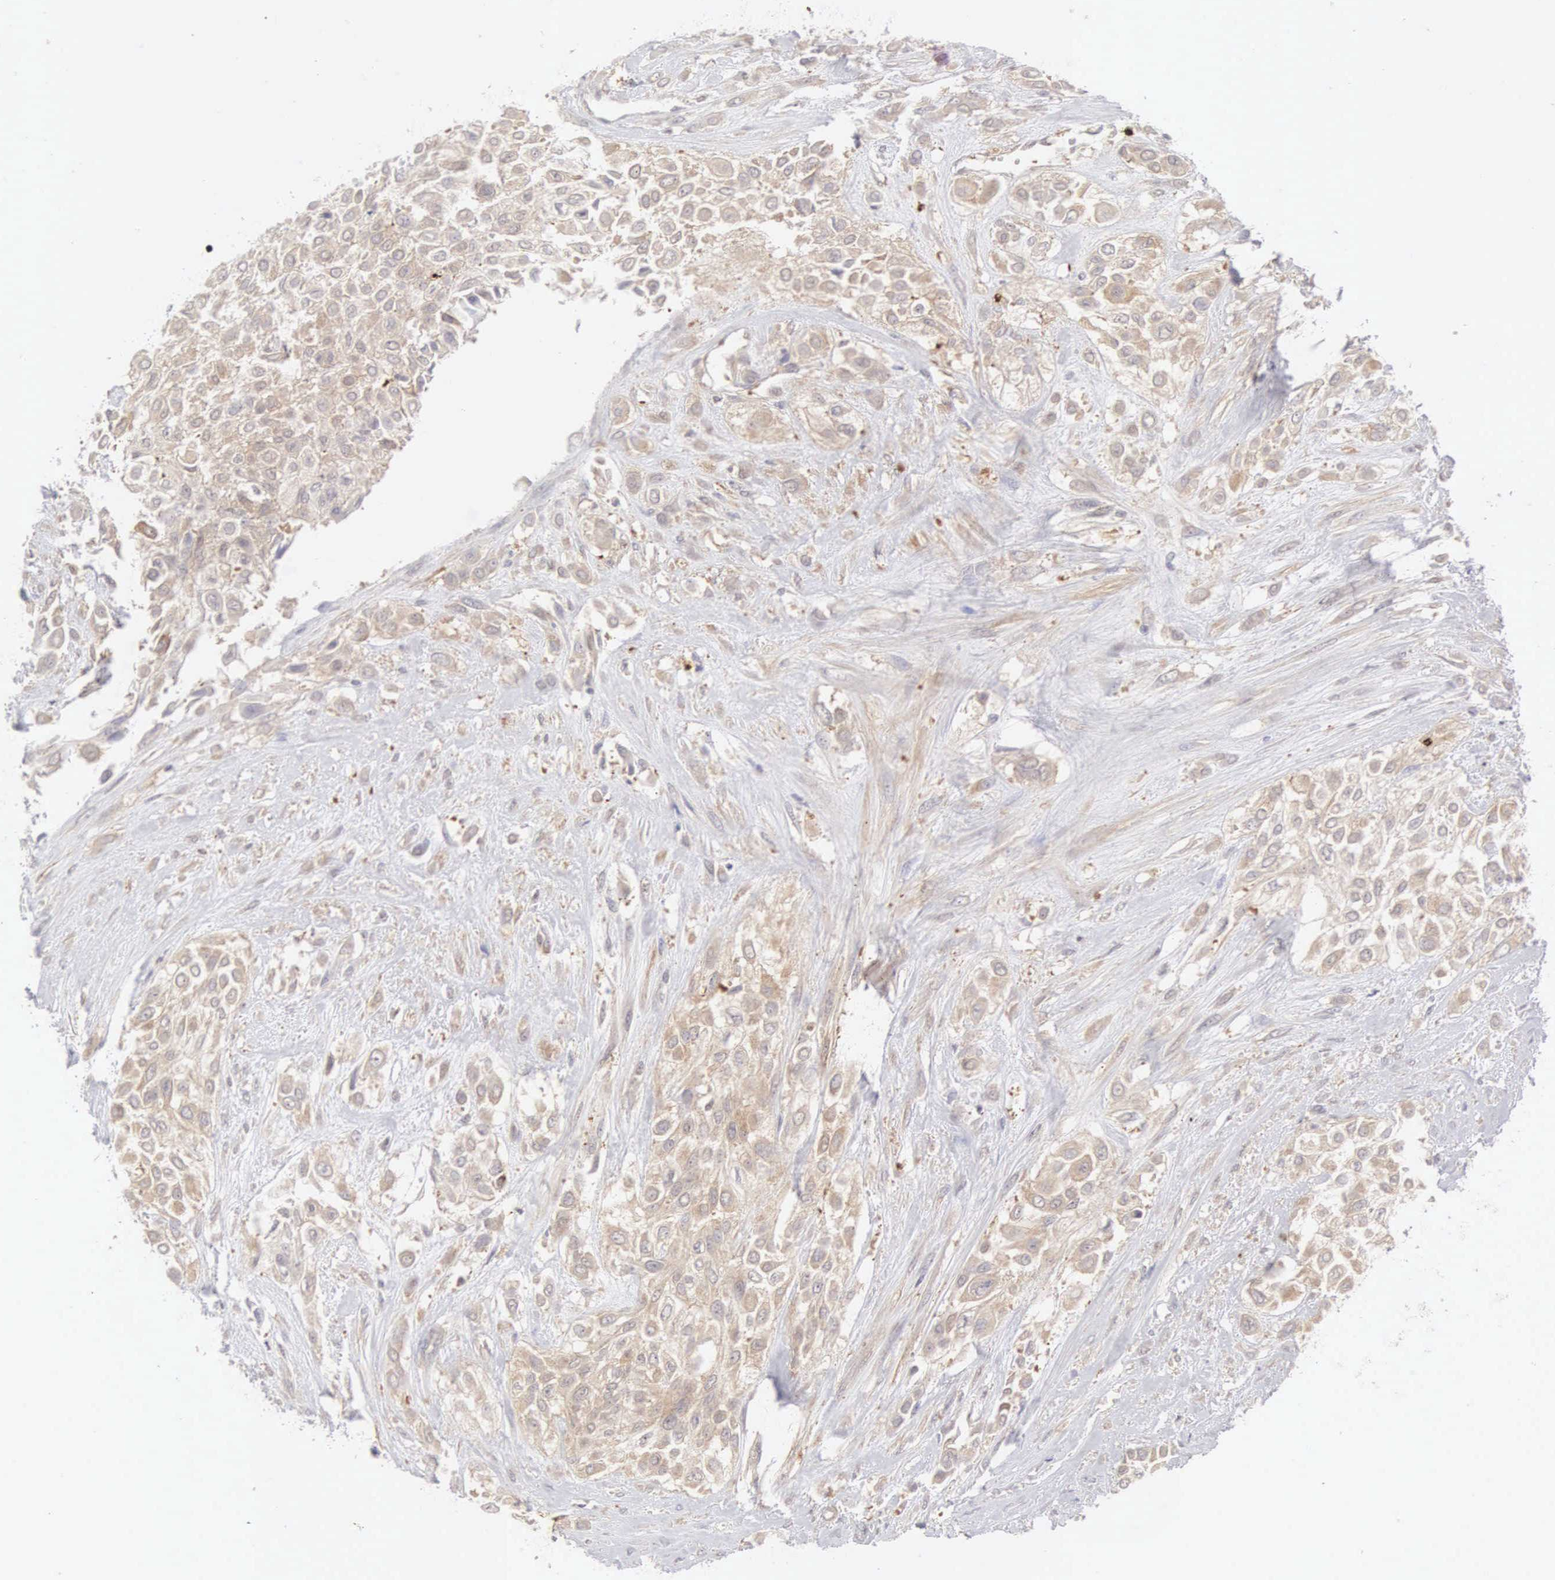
{"staining": {"intensity": "weak", "quantity": ">75%", "location": "cytoplasmic/membranous"}, "tissue": "urothelial cancer", "cell_type": "Tumor cells", "image_type": "cancer", "snomed": [{"axis": "morphology", "description": "Urothelial carcinoma, High grade"}, {"axis": "topography", "description": "Urinary bladder"}], "caption": "Urothelial cancer stained for a protein (brown) exhibits weak cytoplasmic/membranous positive staining in approximately >75% of tumor cells.", "gene": "CD1A", "patient": {"sex": "male", "age": 57}}